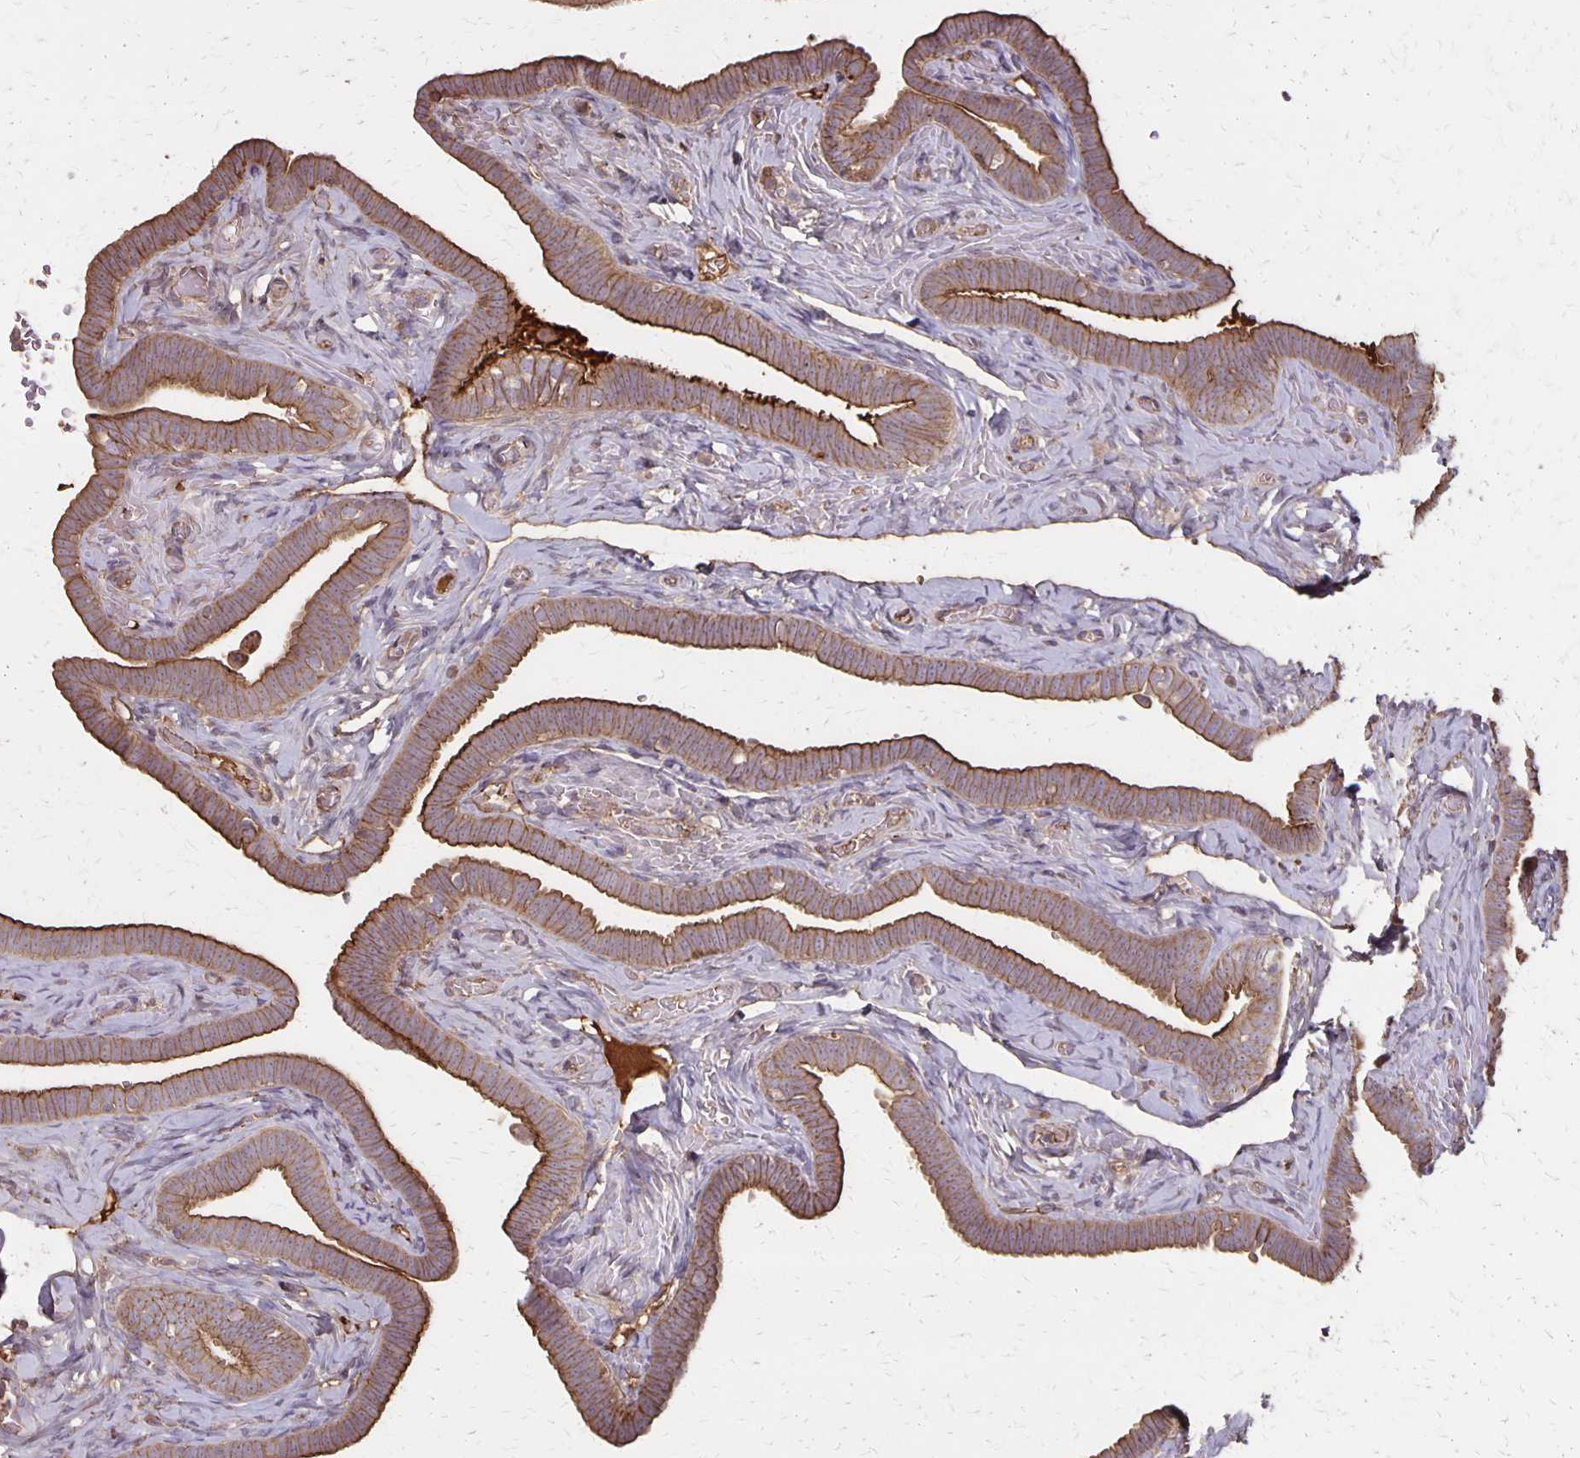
{"staining": {"intensity": "moderate", "quantity": ">75%", "location": "cytoplasmic/membranous"}, "tissue": "fallopian tube", "cell_type": "Glandular cells", "image_type": "normal", "snomed": [{"axis": "morphology", "description": "Normal tissue, NOS"}, {"axis": "topography", "description": "Fallopian tube"}], "caption": "An IHC micrograph of benign tissue is shown. Protein staining in brown shows moderate cytoplasmic/membranous positivity in fallopian tube within glandular cells.", "gene": "PROM2", "patient": {"sex": "female", "age": 69}}